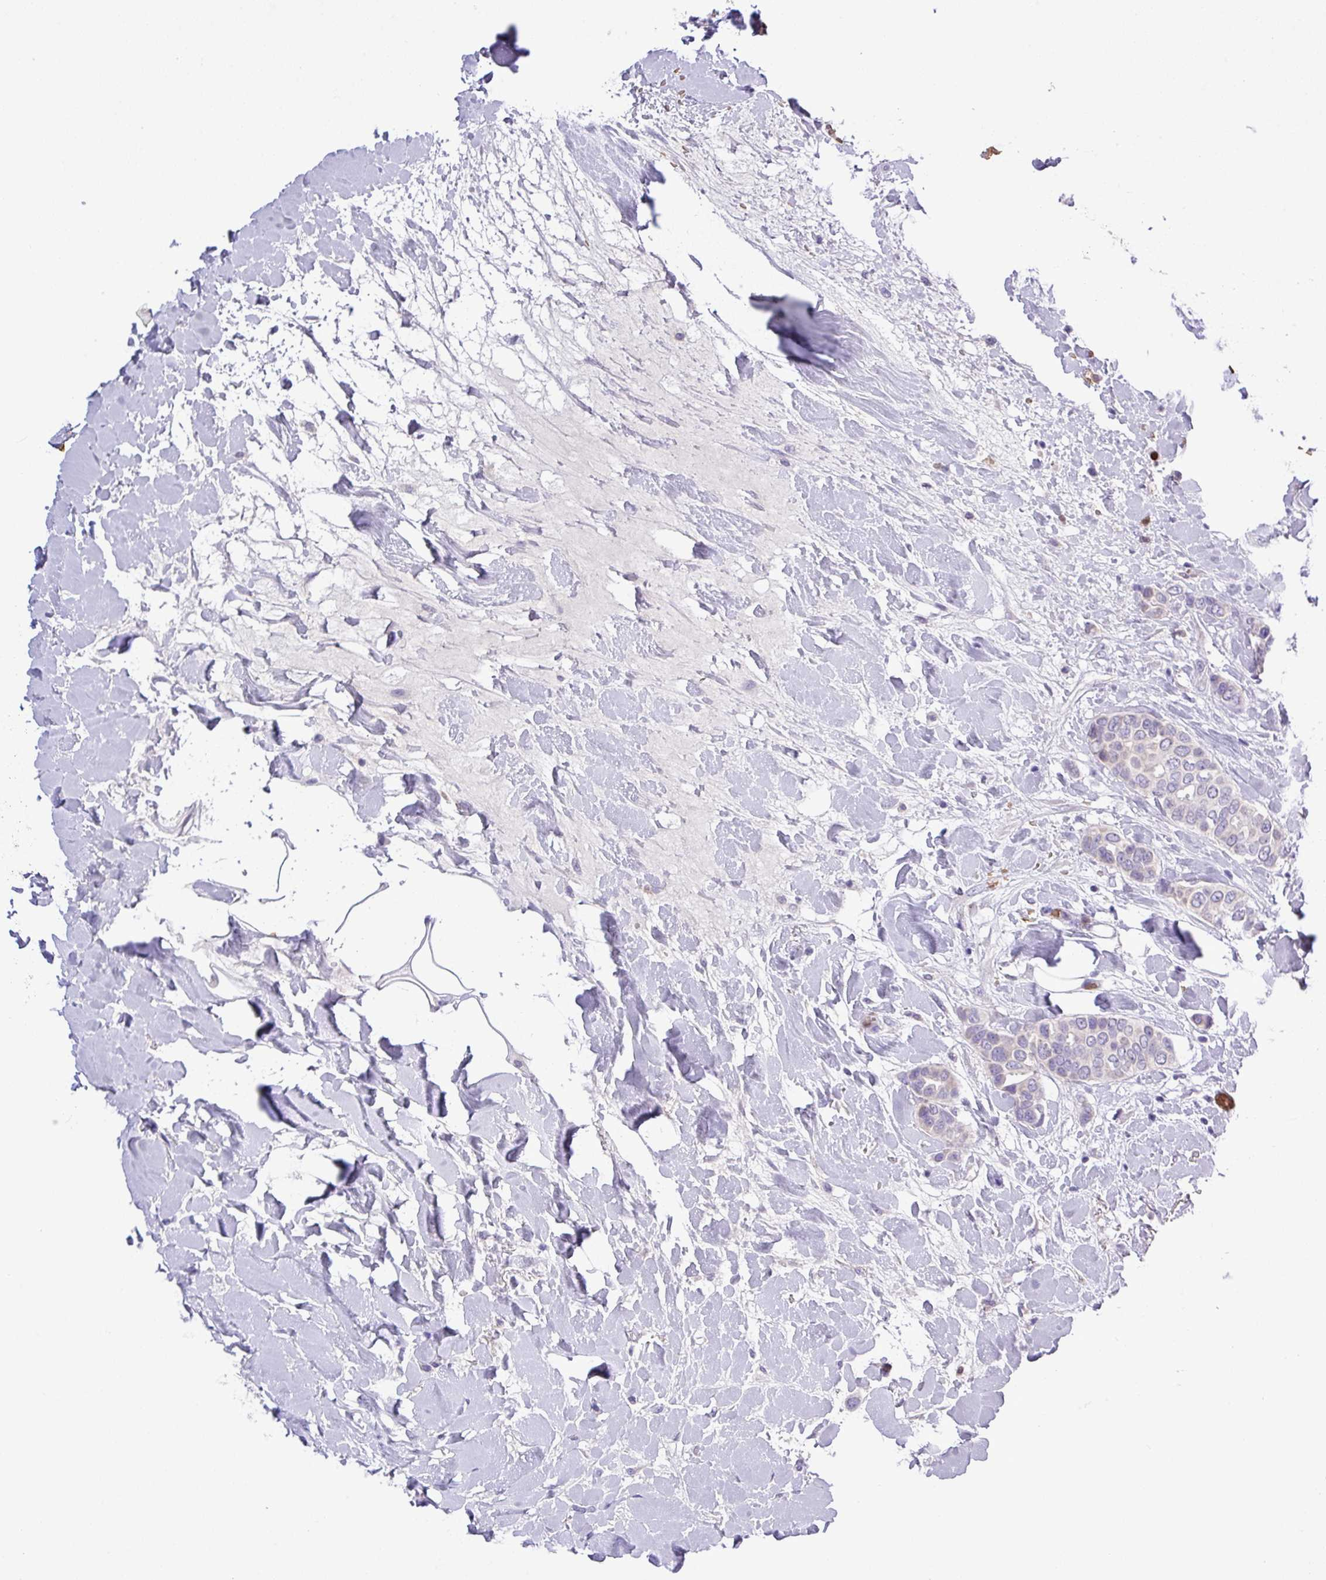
{"staining": {"intensity": "negative", "quantity": "none", "location": "none"}, "tissue": "breast cancer", "cell_type": "Tumor cells", "image_type": "cancer", "snomed": [{"axis": "morphology", "description": "Lobular carcinoma"}, {"axis": "topography", "description": "Breast"}], "caption": "Tumor cells are negative for brown protein staining in breast cancer (lobular carcinoma). (Brightfield microscopy of DAB IHC at high magnification).", "gene": "MGAT4B", "patient": {"sex": "female", "age": 51}}